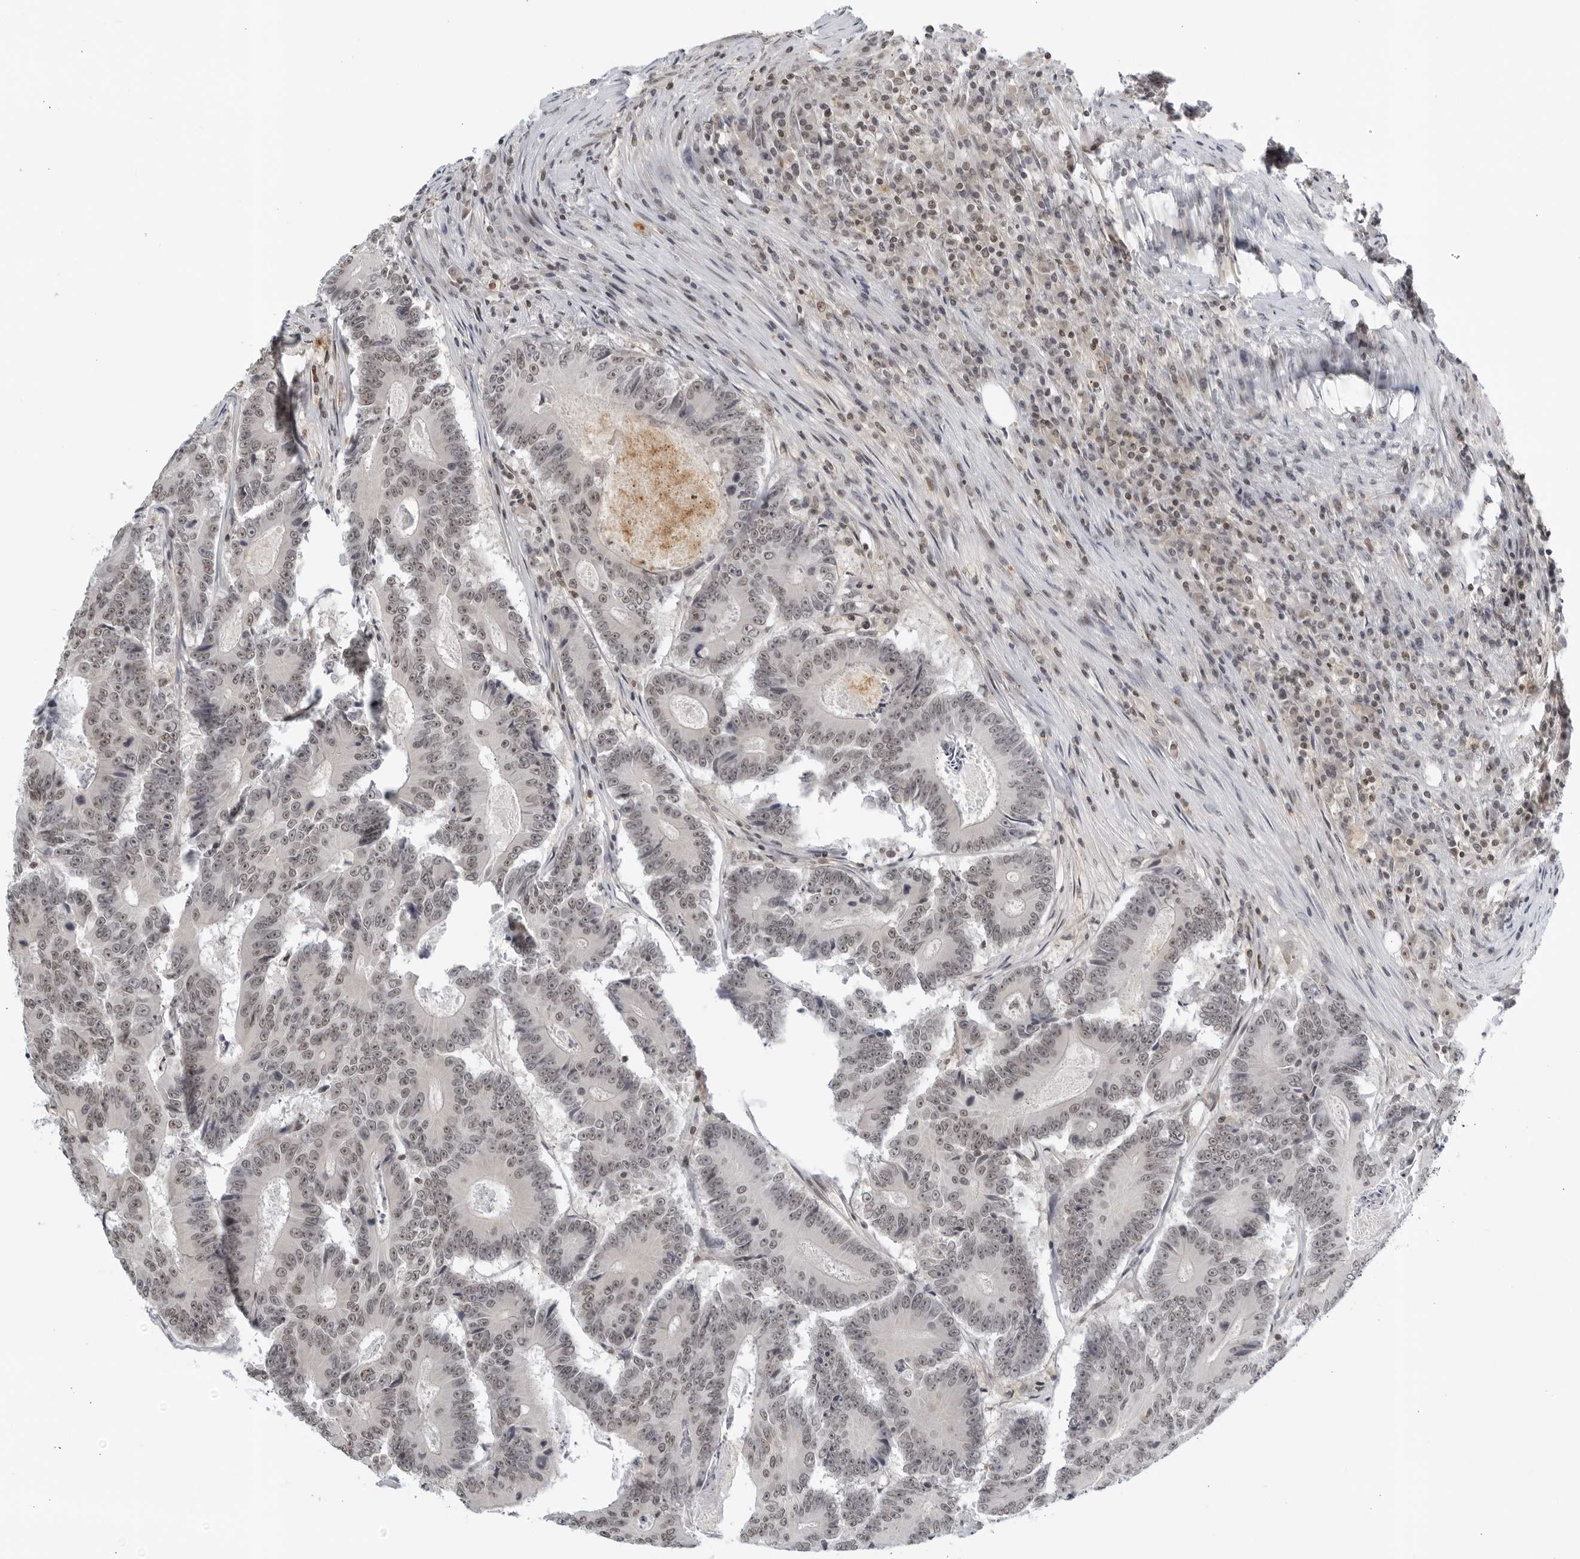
{"staining": {"intensity": "weak", "quantity": ">75%", "location": "nuclear"}, "tissue": "colorectal cancer", "cell_type": "Tumor cells", "image_type": "cancer", "snomed": [{"axis": "morphology", "description": "Adenocarcinoma, NOS"}, {"axis": "topography", "description": "Colon"}], "caption": "IHC (DAB) staining of adenocarcinoma (colorectal) displays weak nuclear protein staining in about >75% of tumor cells.", "gene": "CC2D1B", "patient": {"sex": "male", "age": 83}}